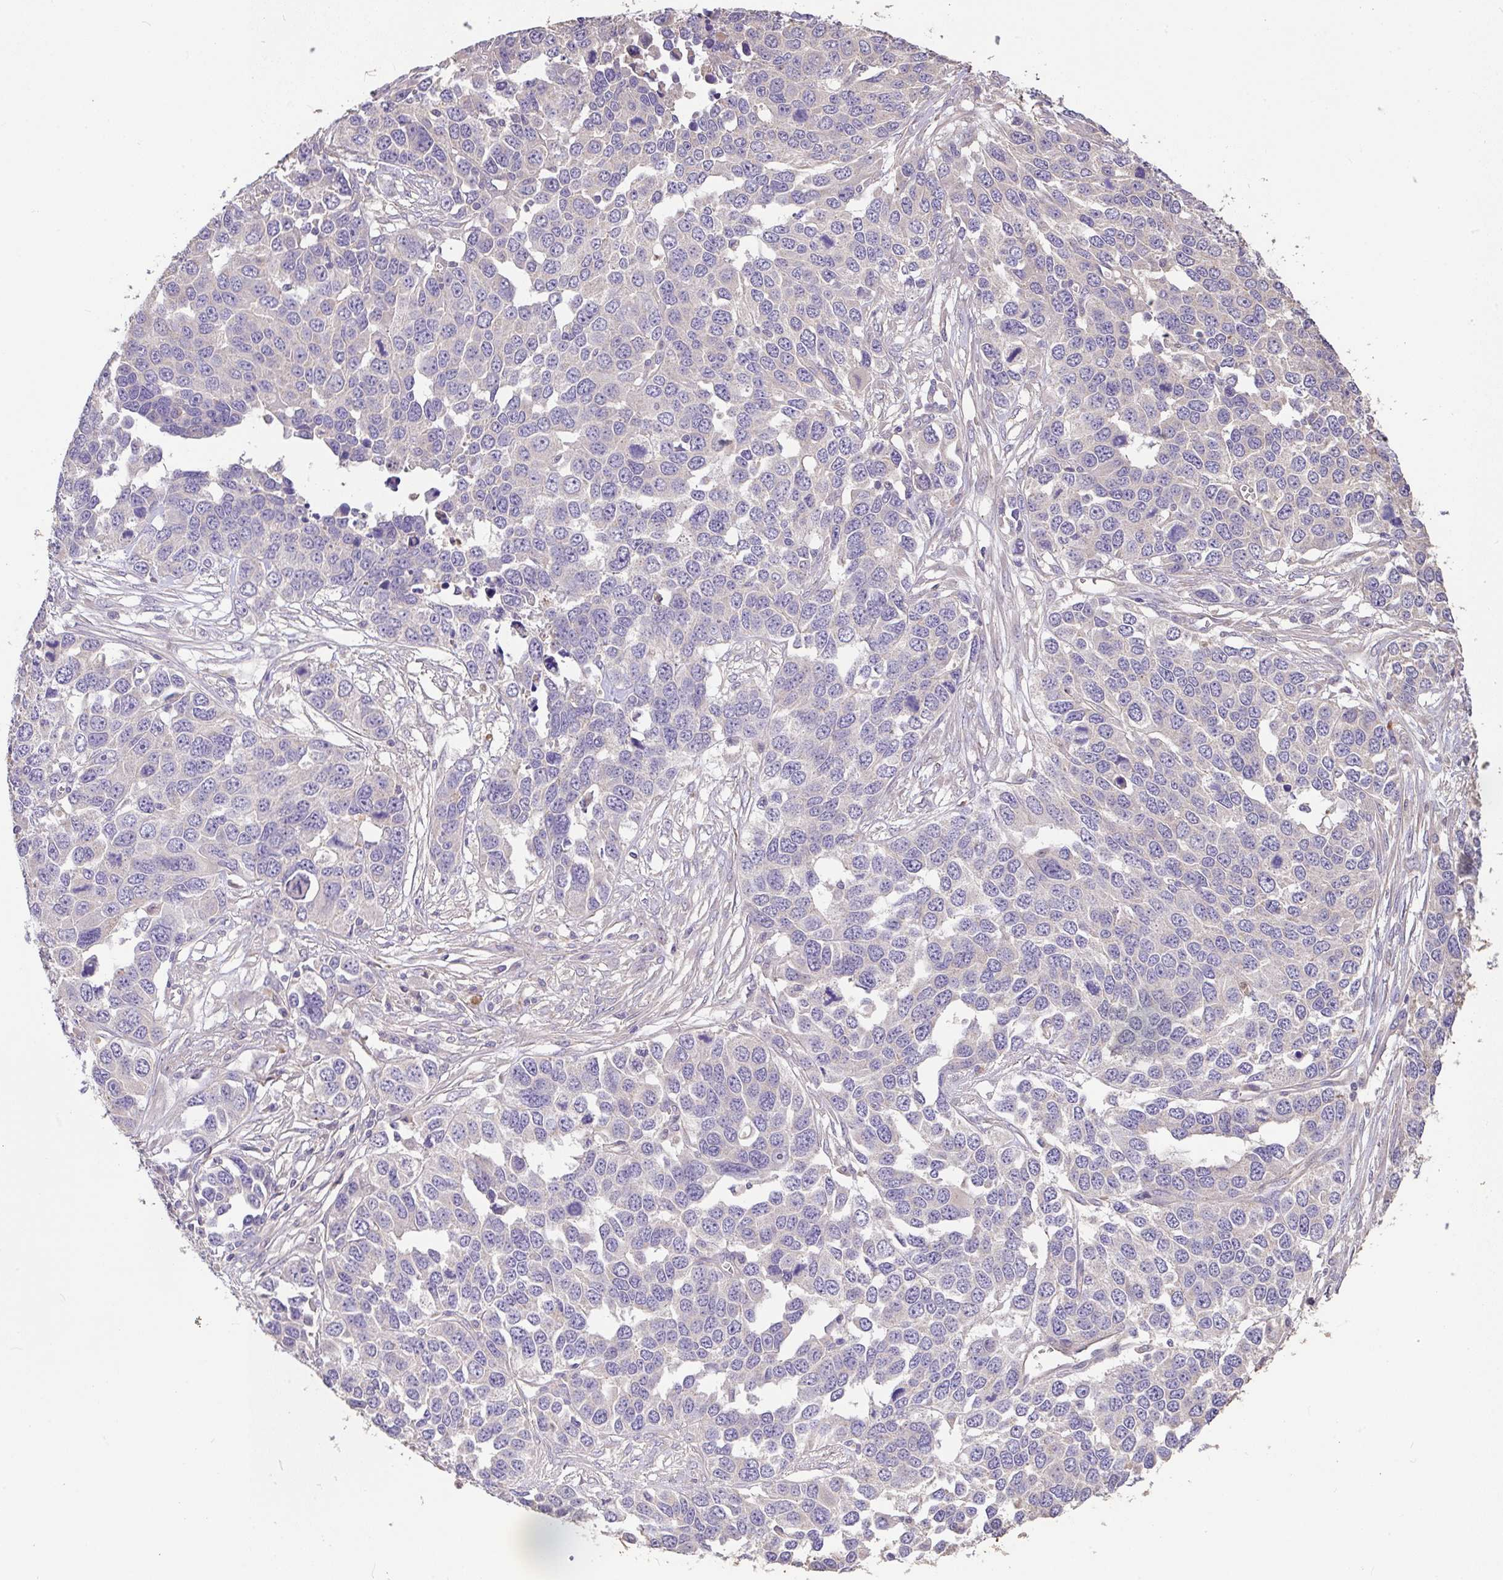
{"staining": {"intensity": "negative", "quantity": "none", "location": "none"}, "tissue": "ovarian cancer", "cell_type": "Tumor cells", "image_type": "cancer", "snomed": [{"axis": "morphology", "description": "Cystadenocarcinoma, serous, NOS"}, {"axis": "topography", "description": "Ovary"}], "caption": "This is an IHC photomicrograph of serous cystadenocarcinoma (ovarian). There is no expression in tumor cells.", "gene": "FCER1A", "patient": {"sex": "female", "age": 76}}